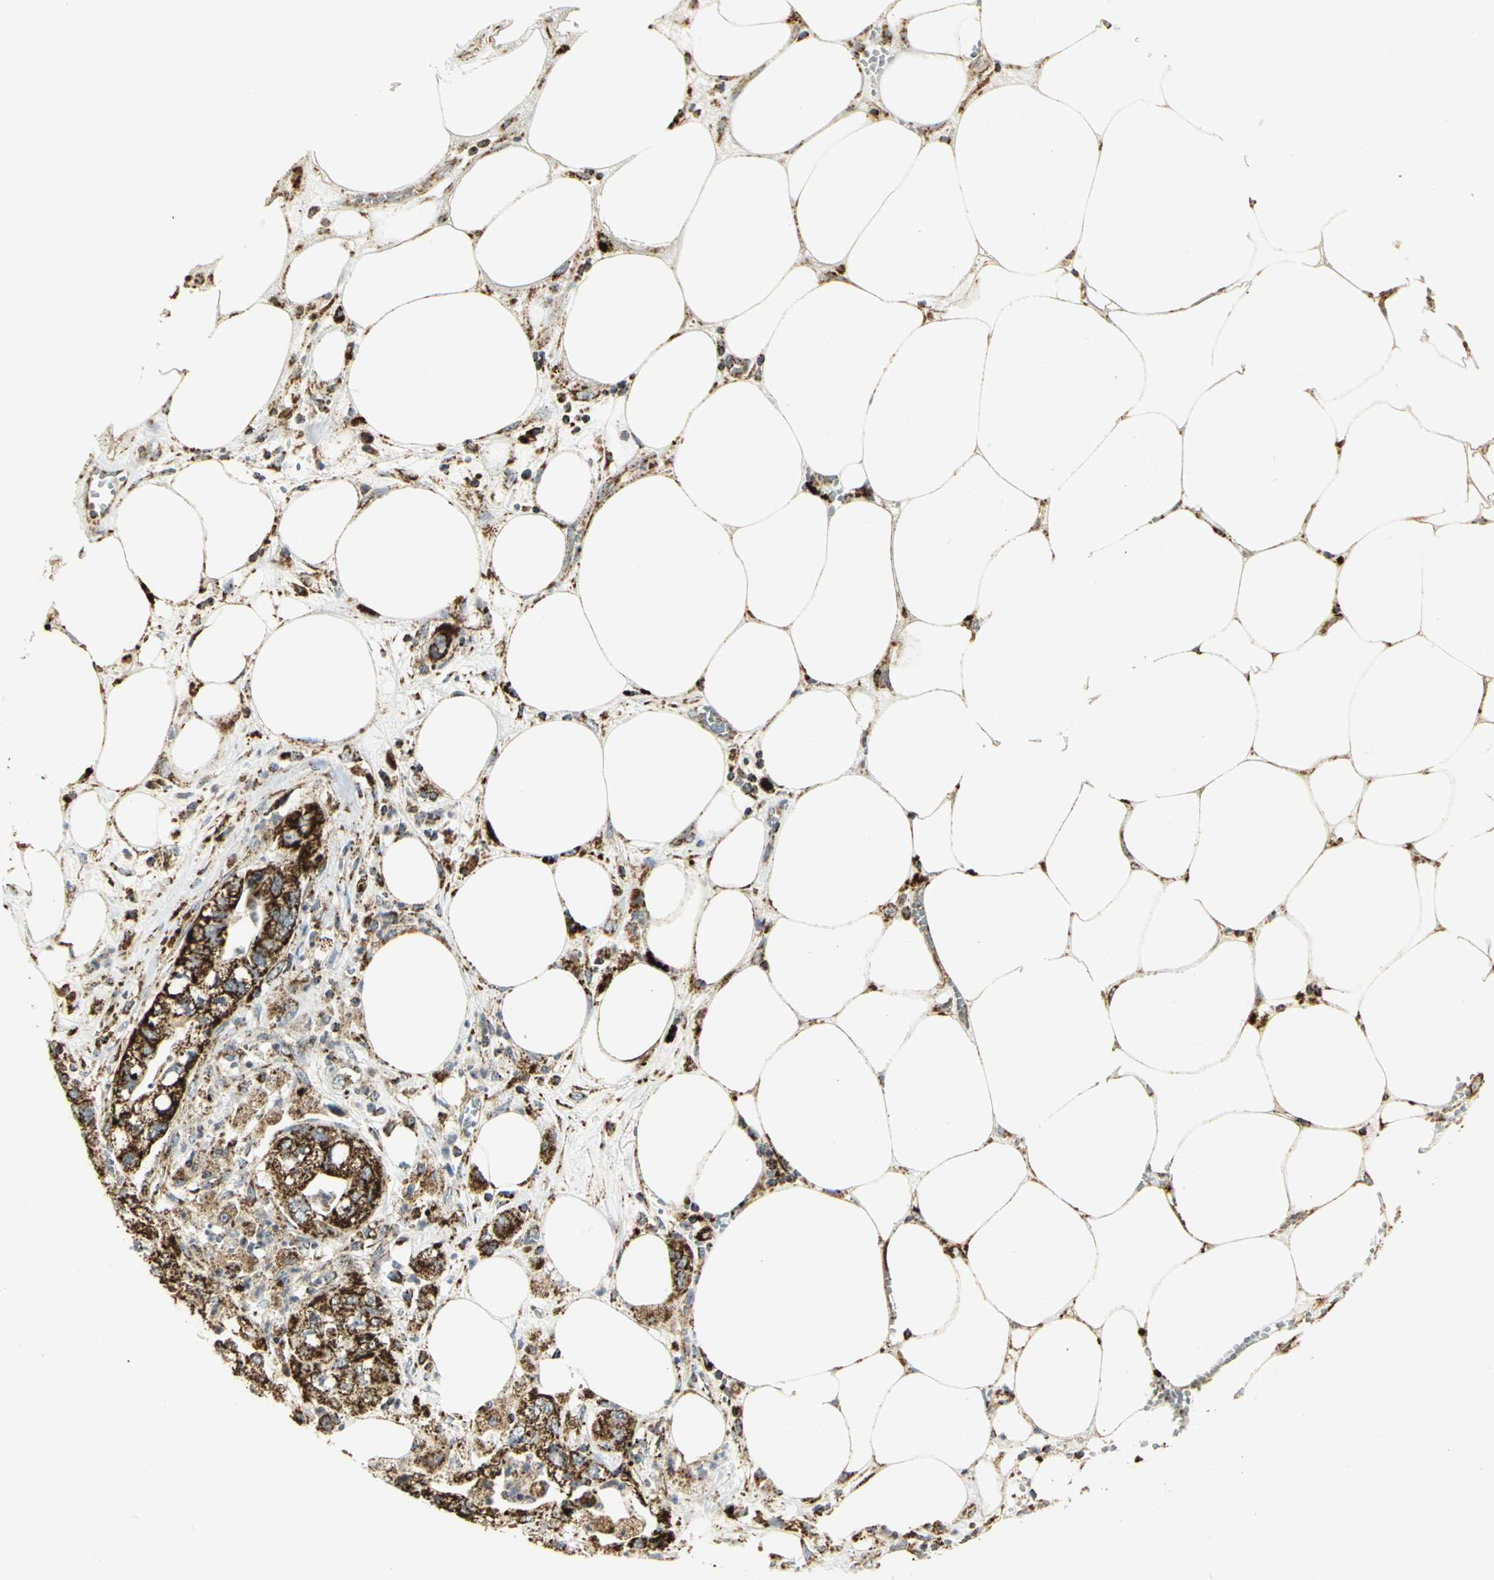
{"staining": {"intensity": "strong", "quantity": ">75%", "location": "cytoplasmic/membranous"}, "tissue": "pancreatic cancer", "cell_type": "Tumor cells", "image_type": "cancer", "snomed": [{"axis": "morphology", "description": "Adenocarcinoma, NOS"}, {"axis": "topography", "description": "Pancreas"}], "caption": "Protein expression analysis of human pancreatic cancer (adenocarcinoma) reveals strong cytoplasmic/membranous staining in approximately >75% of tumor cells.", "gene": "VDAC1", "patient": {"sex": "male", "age": 70}}